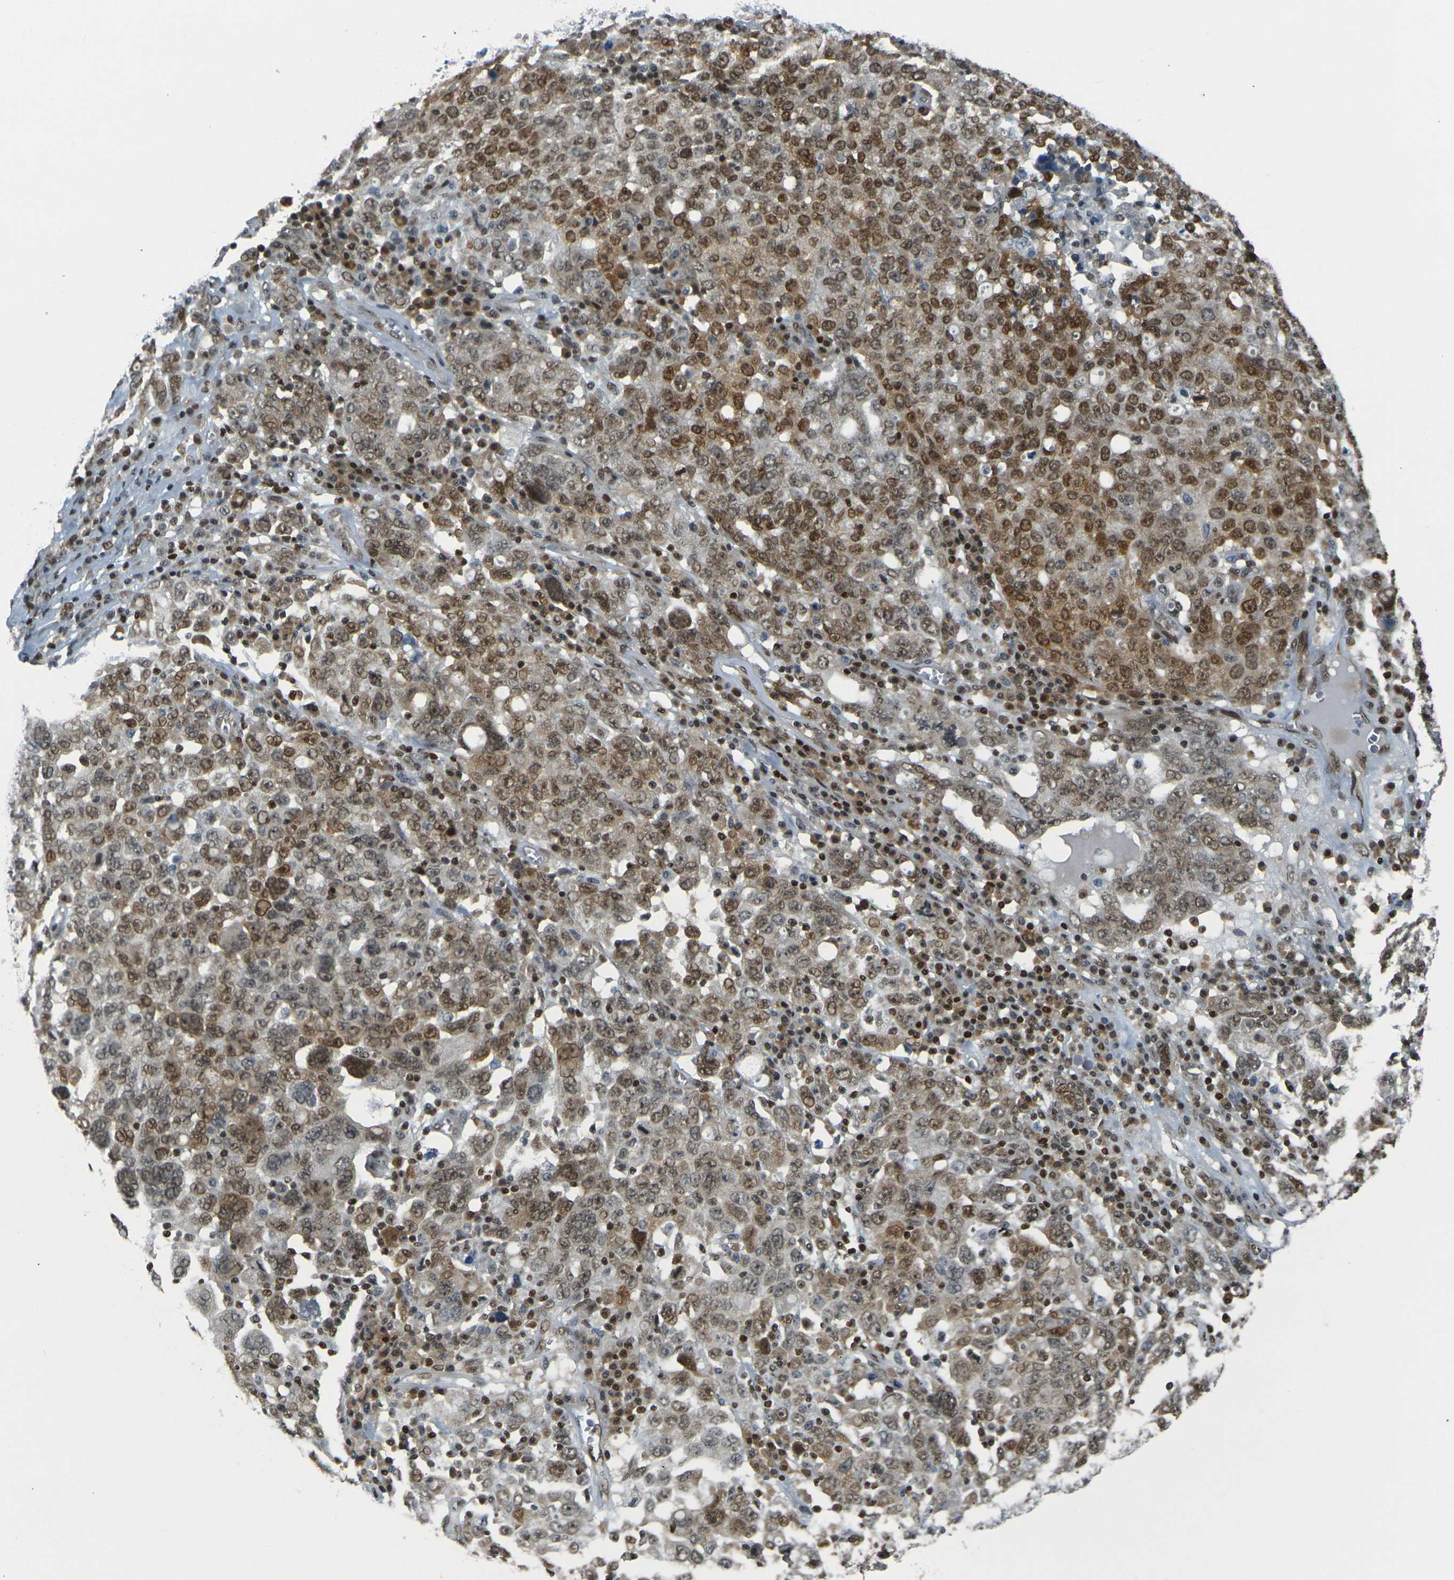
{"staining": {"intensity": "moderate", "quantity": "25%-75%", "location": "nuclear"}, "tissue": "ovarian cancer", "cell_type": "Tumor cells", "image_type": "cancer", "snomed": [{"axis": "morphology", "description": "Carcinoma, endometroid"}, {"axis": "topography", "description": "Ovary"}], "caption": "The micrograph displays a brown stain indicating the presence of a protein in the nuclear of tumor cells in ovarian cancer.", "gene": "NHEJ1", "patient": {"sex": "female", "age": 62}}